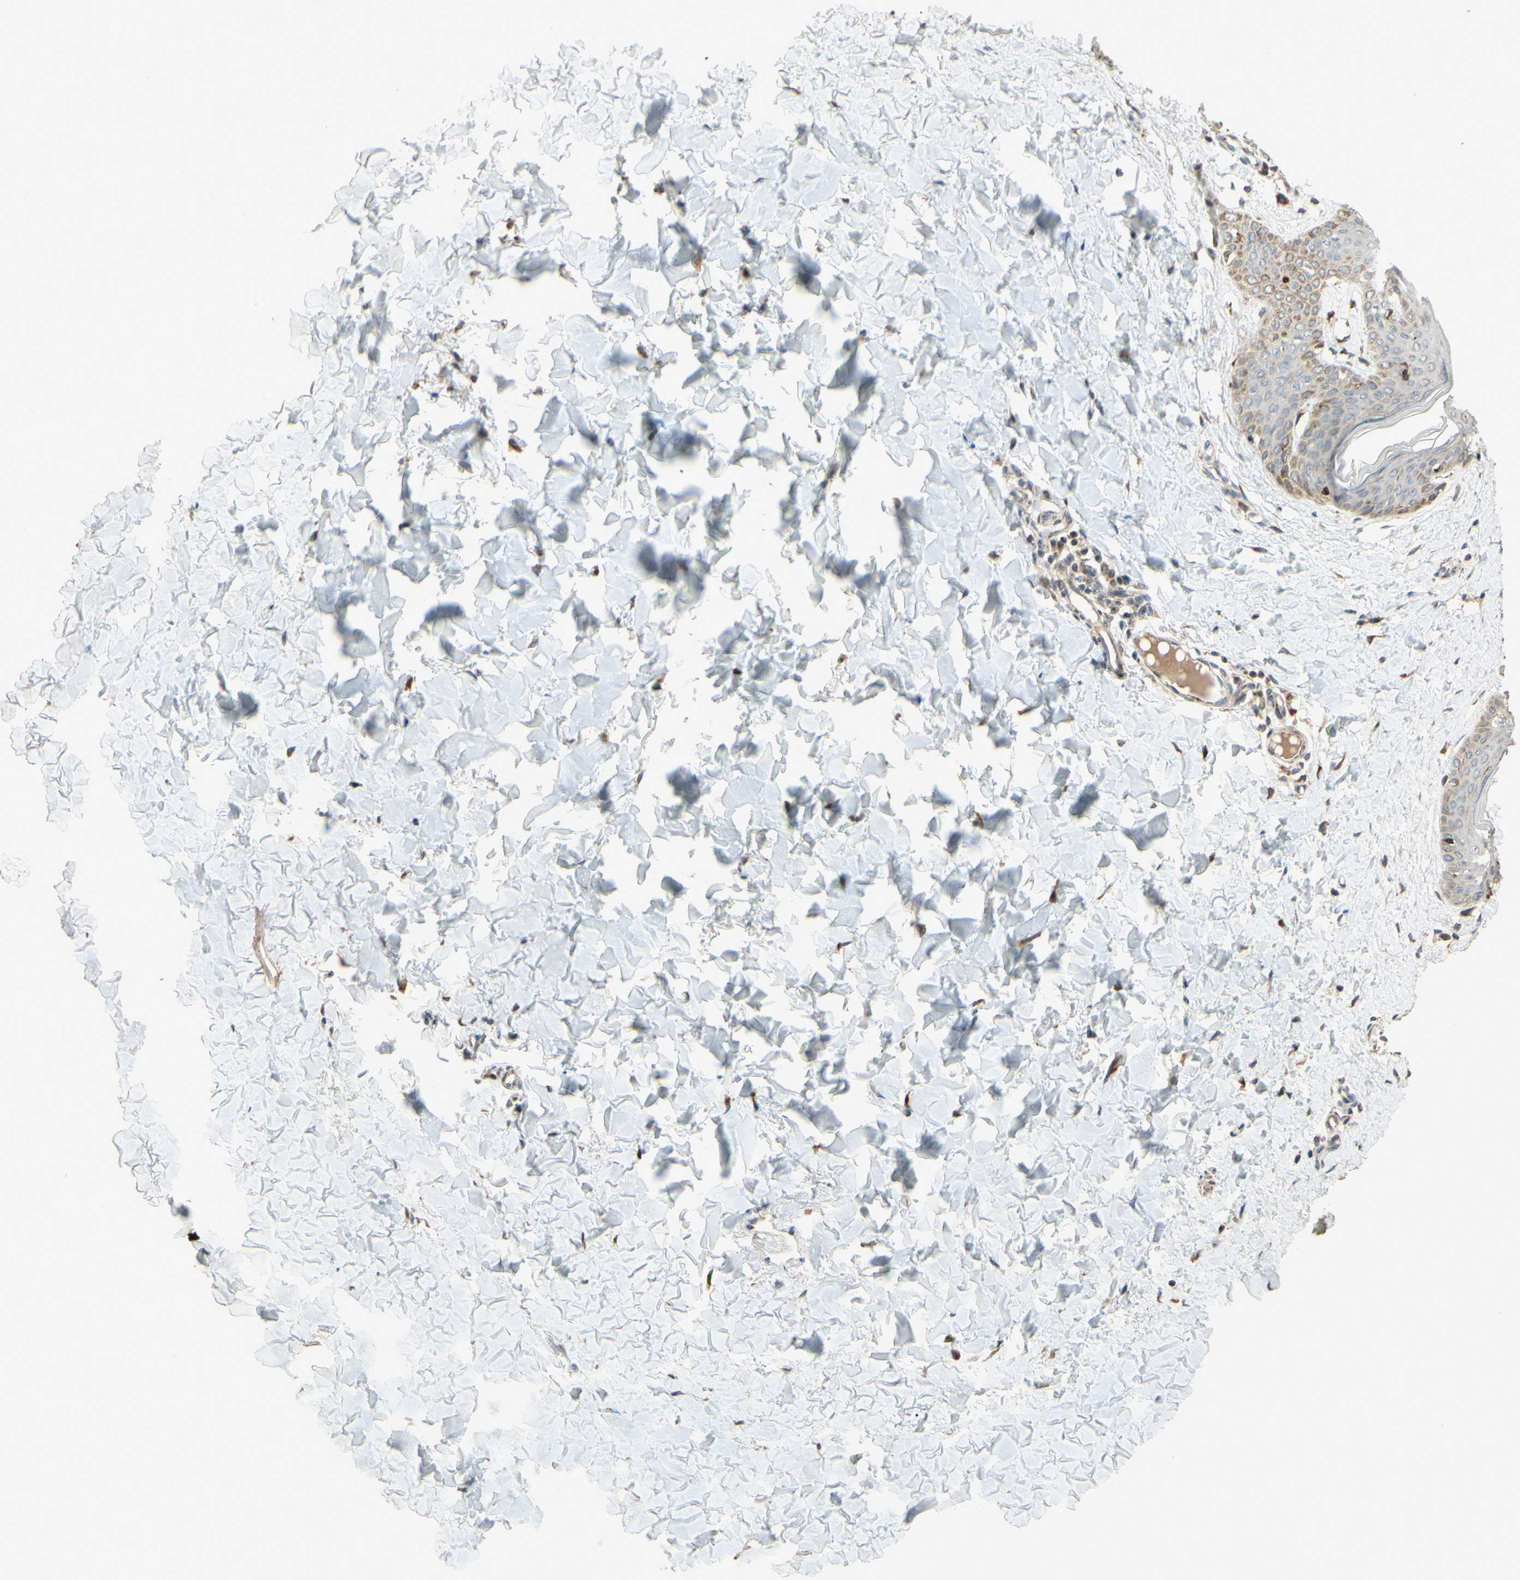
{"staining": {"intensity": "moderate", "quantity": ">75%", "location": "cytoplasmic/membranous"}, "tissue": "skin", "cell_type": "Fibroblasts", "image_type": "normal", "snomed": [{"axis": "morphology", "description": "Normal tissue, NOS"}, {"axis": "topography", "description": "Skin"}], "caption": "Immunohistochemical staining of benign skin shows >75% levels of moderate cytoplasmic/membranous protein positivity in about >75% of fibroblasts. The staining is performed using DAB brown chromogen to label protein expression. The nuclei are counter-stained blue using hematoxylin.", "gene": "PTPRU", "patient": {"sex": "female", "age": 17}}